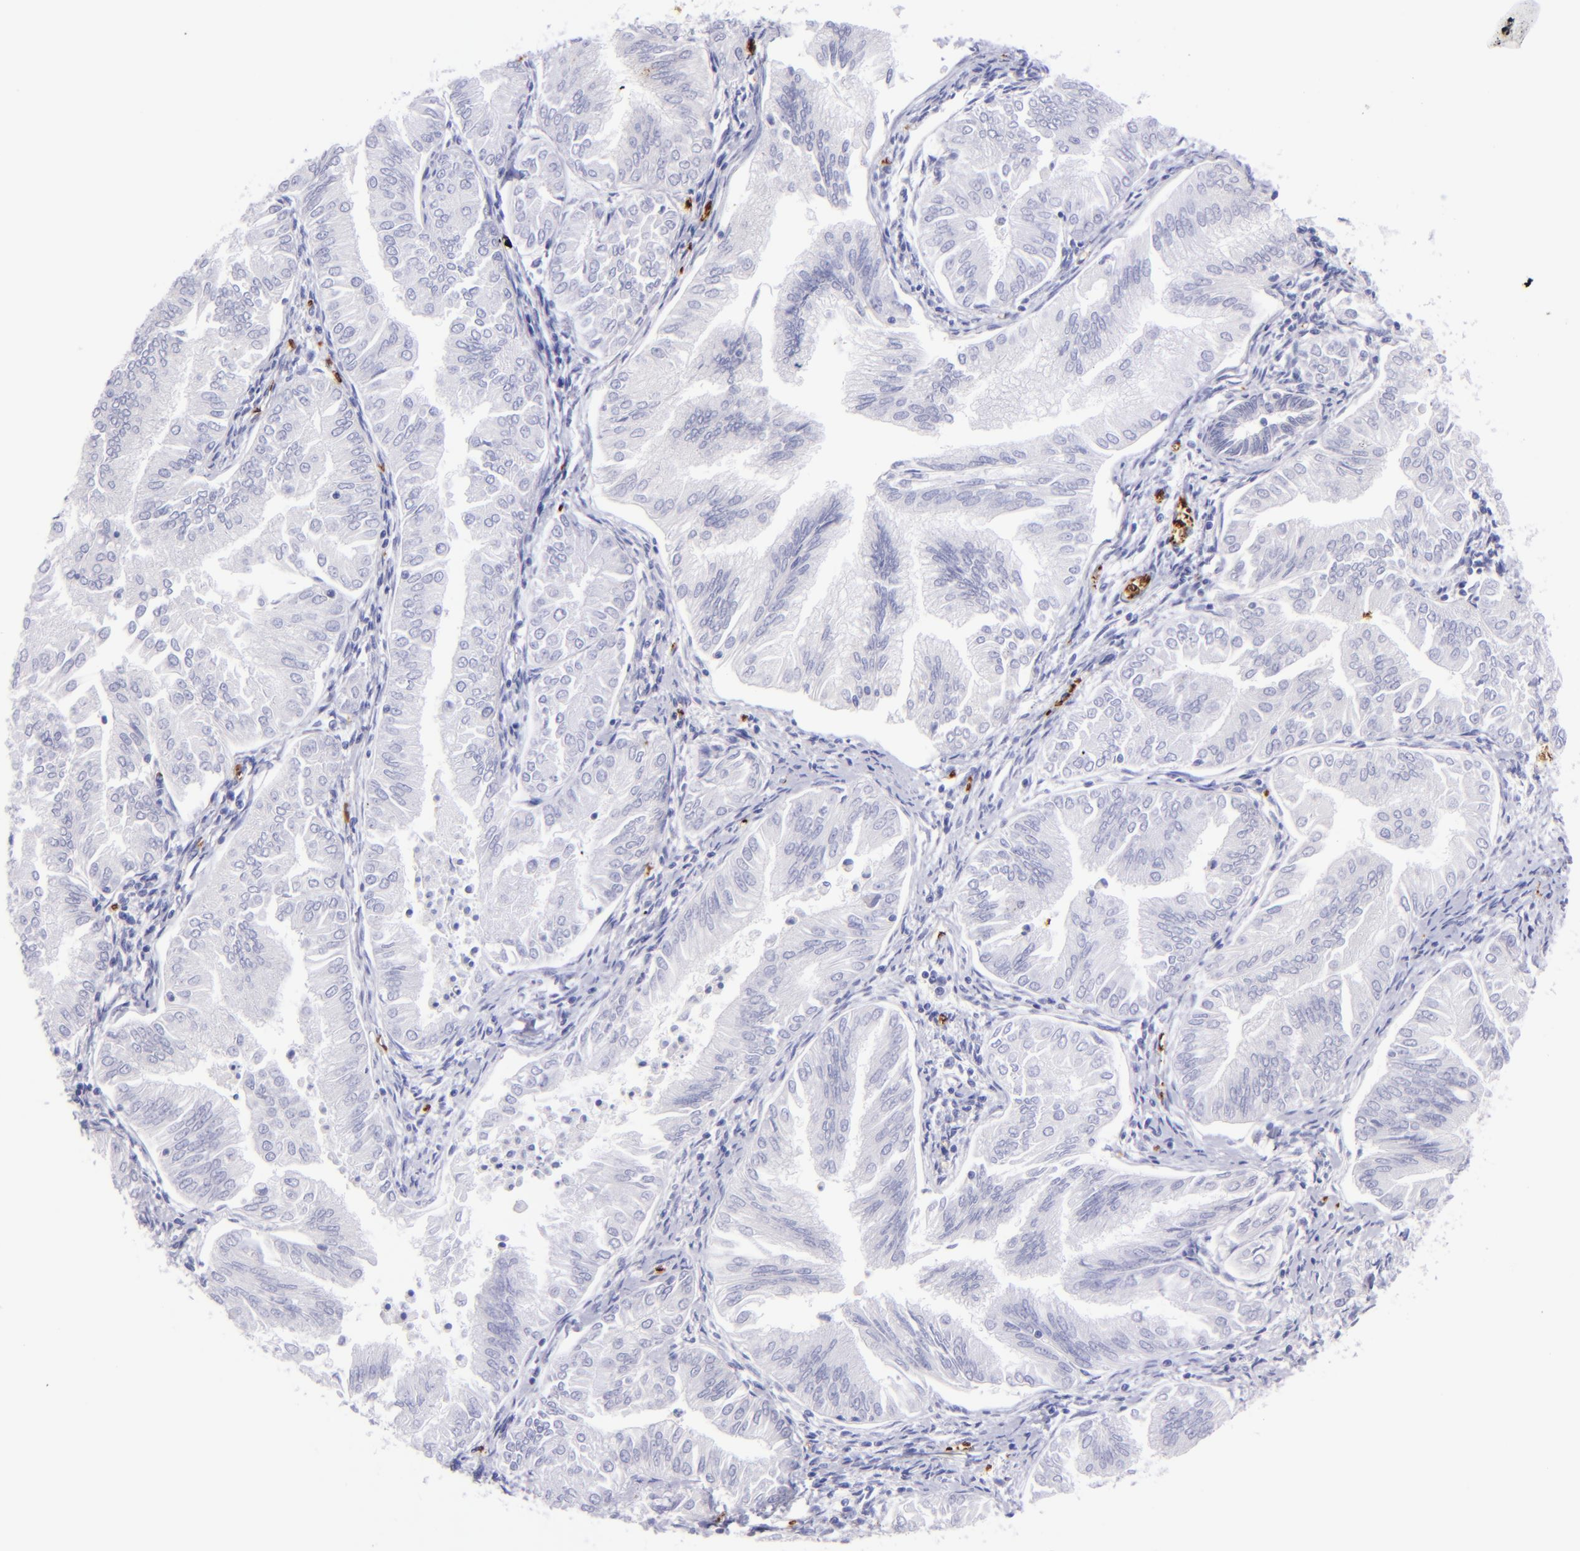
{"staining": {"intensity": "negative", "quantity": "none", "location": "none"}, "tissue": "endometrial cancer", "cell_type": "Tumor cells", "image_type": "cancer", "snomed": [{"axis": "morphology", "description": "Adenocarcinoma, NOS"}, {"axis": "topography", "description": "Endometrium"}], "caption": "High power microscopy micrograph of an immunohistochemistry (IHC) histopathology image of endometrial adenocarcinoma, revealing no significant positivity in tumor cells.", "gene": "GYPA", "patient": {"sex": "female", "age": 53}}